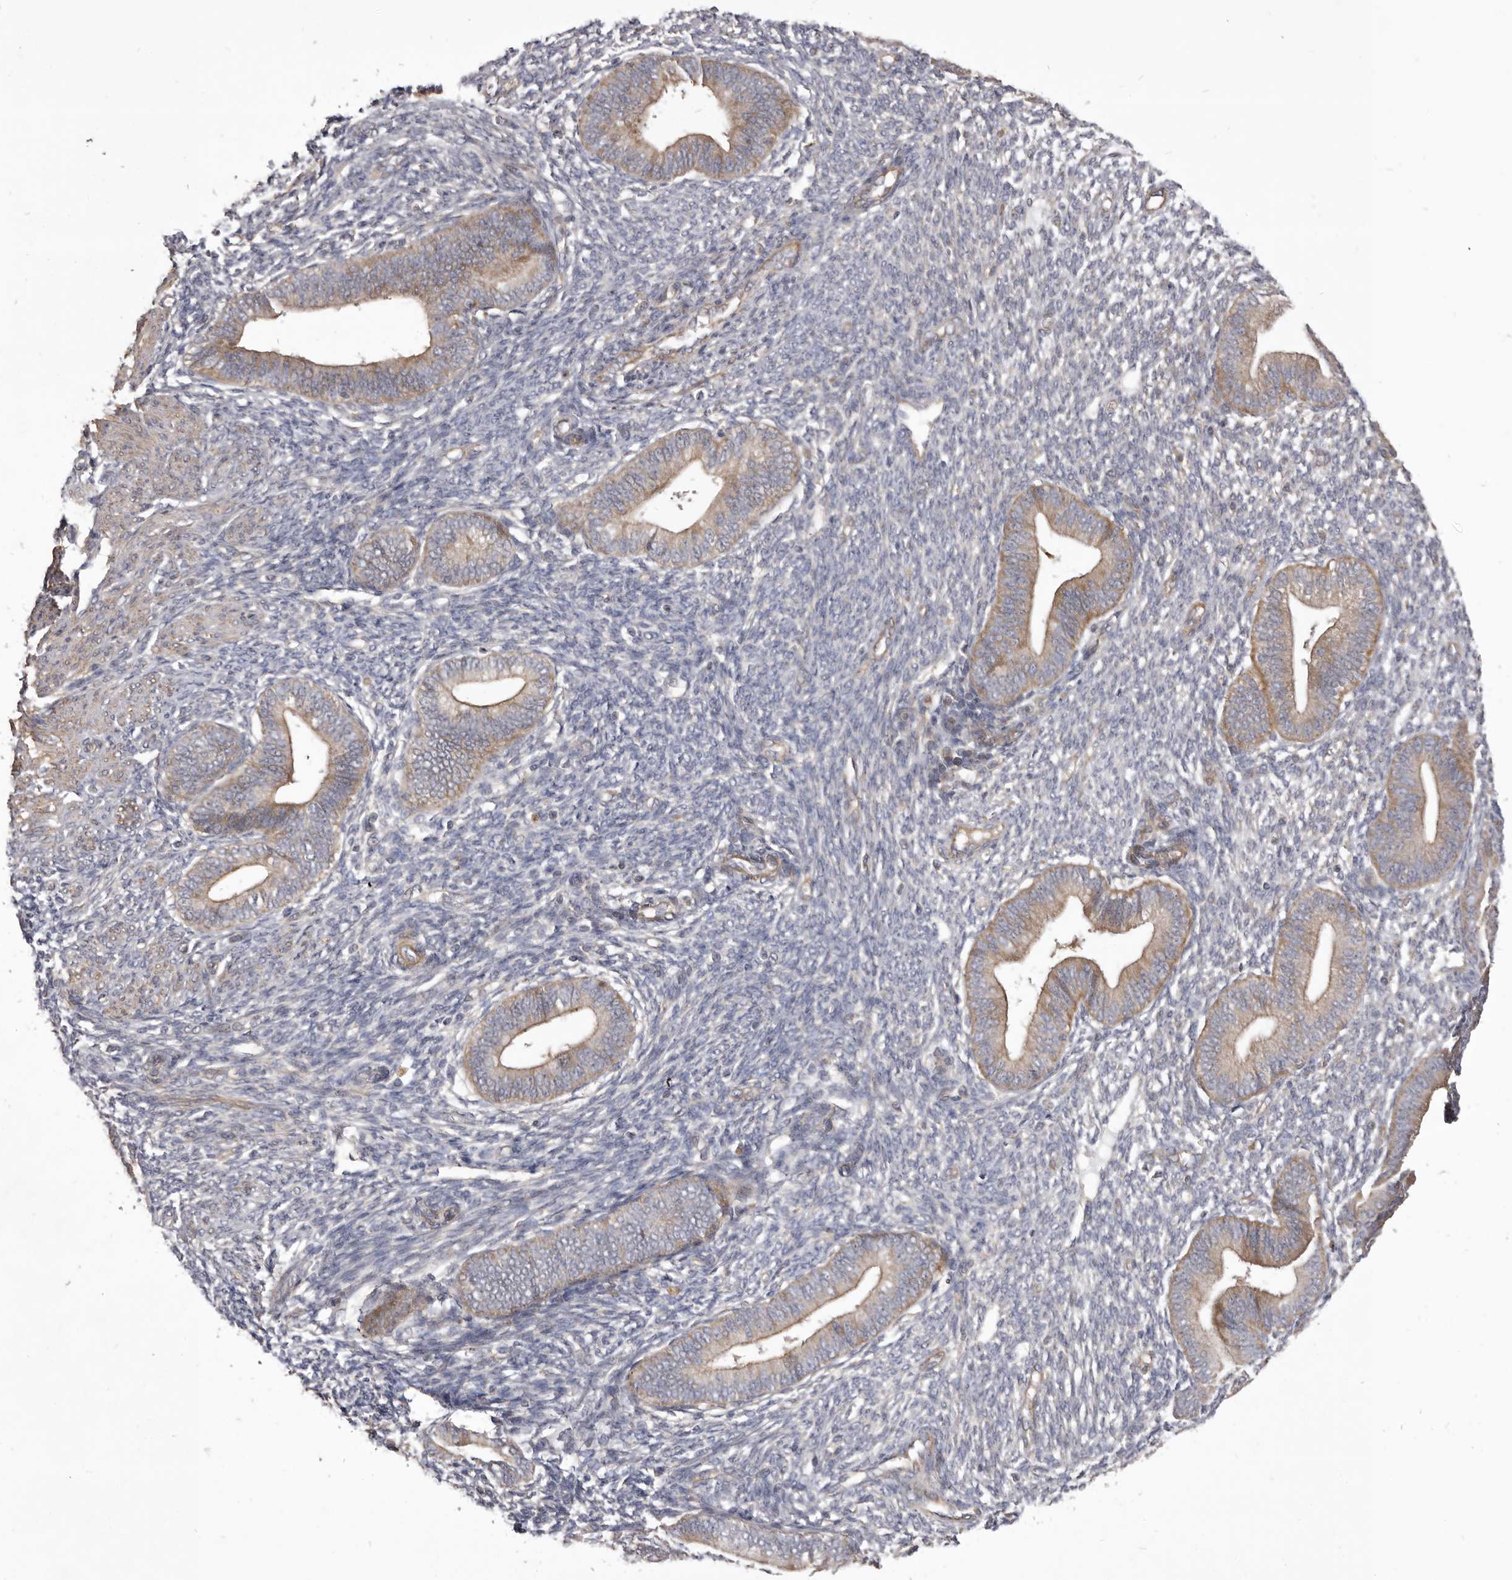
{"staining": {"intensity": "weak", "quantity": "<25%", "location": "cytoplasmic/membranous"}, "tissue": "endometrium", "cell_type": "Cells in endometrial stroma", "image_type": "normal", "snomed": [{"axis": "morphology", "description": "Normal tissue, NOS"}, {"axis": "topography", "description": "Endometrium"}], "caption": "A histopathology image of endometrium stained for a protein displays no brown staining in cells in endometrial stroma. Brightfield microscopy of immunohistochemistry stained with DAB (brown) and hematoxylin (blue), captured at high magnification.", "gene": "VPS45", "patient": {"sex": "female", "age": 46}}